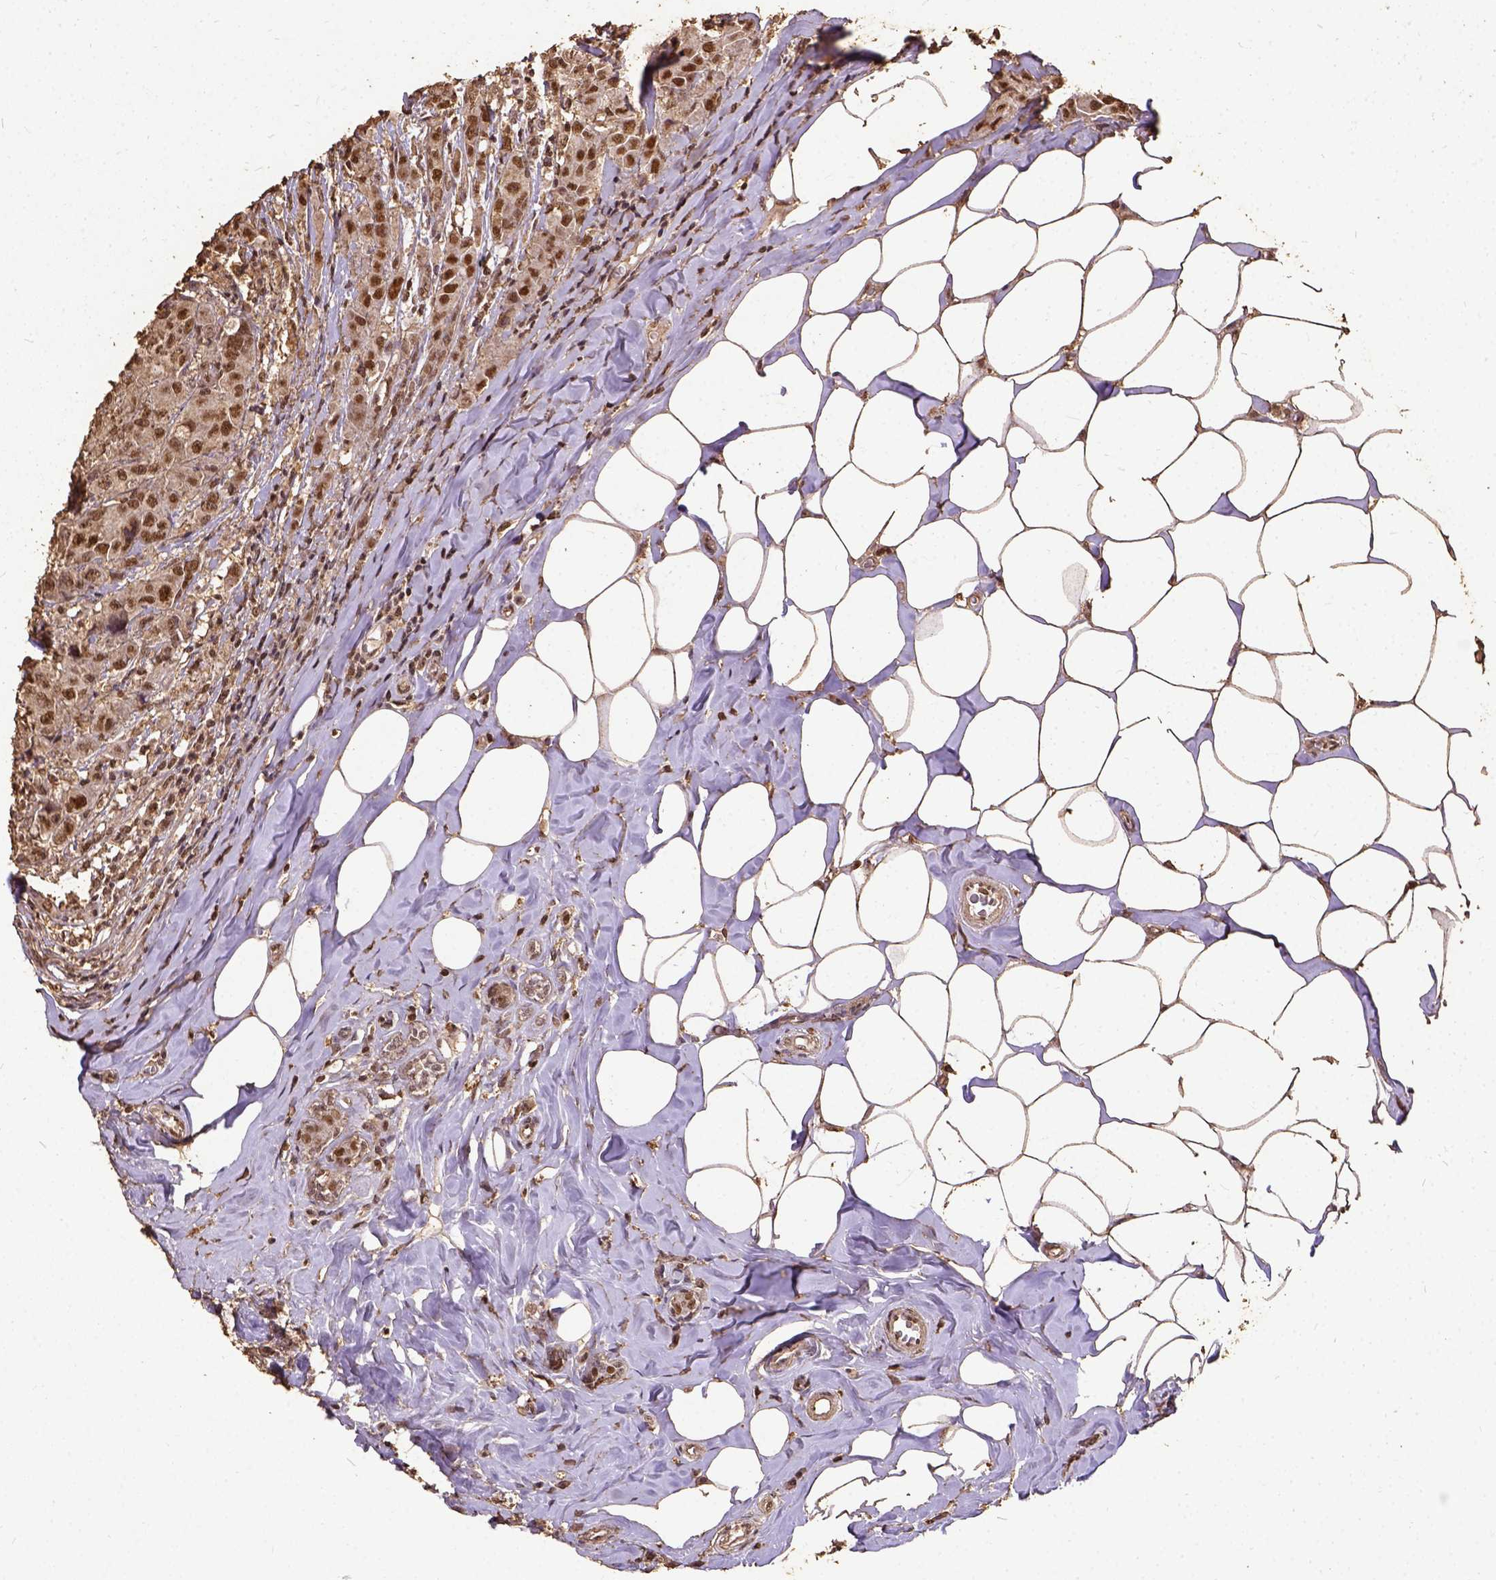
{"staining": {"intensity": "moderate", "quantity": ">75%", "location": "nuclear"}, "tissue": "breast cancer", "cell_type": "Tumor cells", "image_type": "cancer", "snomed": [{"axis": "morphology", "description": "Normal tissue, NOS"}, {"axis": "morphology", "description": "Duct carcinoma"}, {"axis": "topography", "description": "Breast"}], "caption": "High-power microscopy captured an immunohistochemistry (IHC) photomicrograph of breast cancer, revealing moderate nuclear staining in approximately >75% of tumor cells.", "gene": "NACC1", "patient": {"sex": "female", "age": 43}}